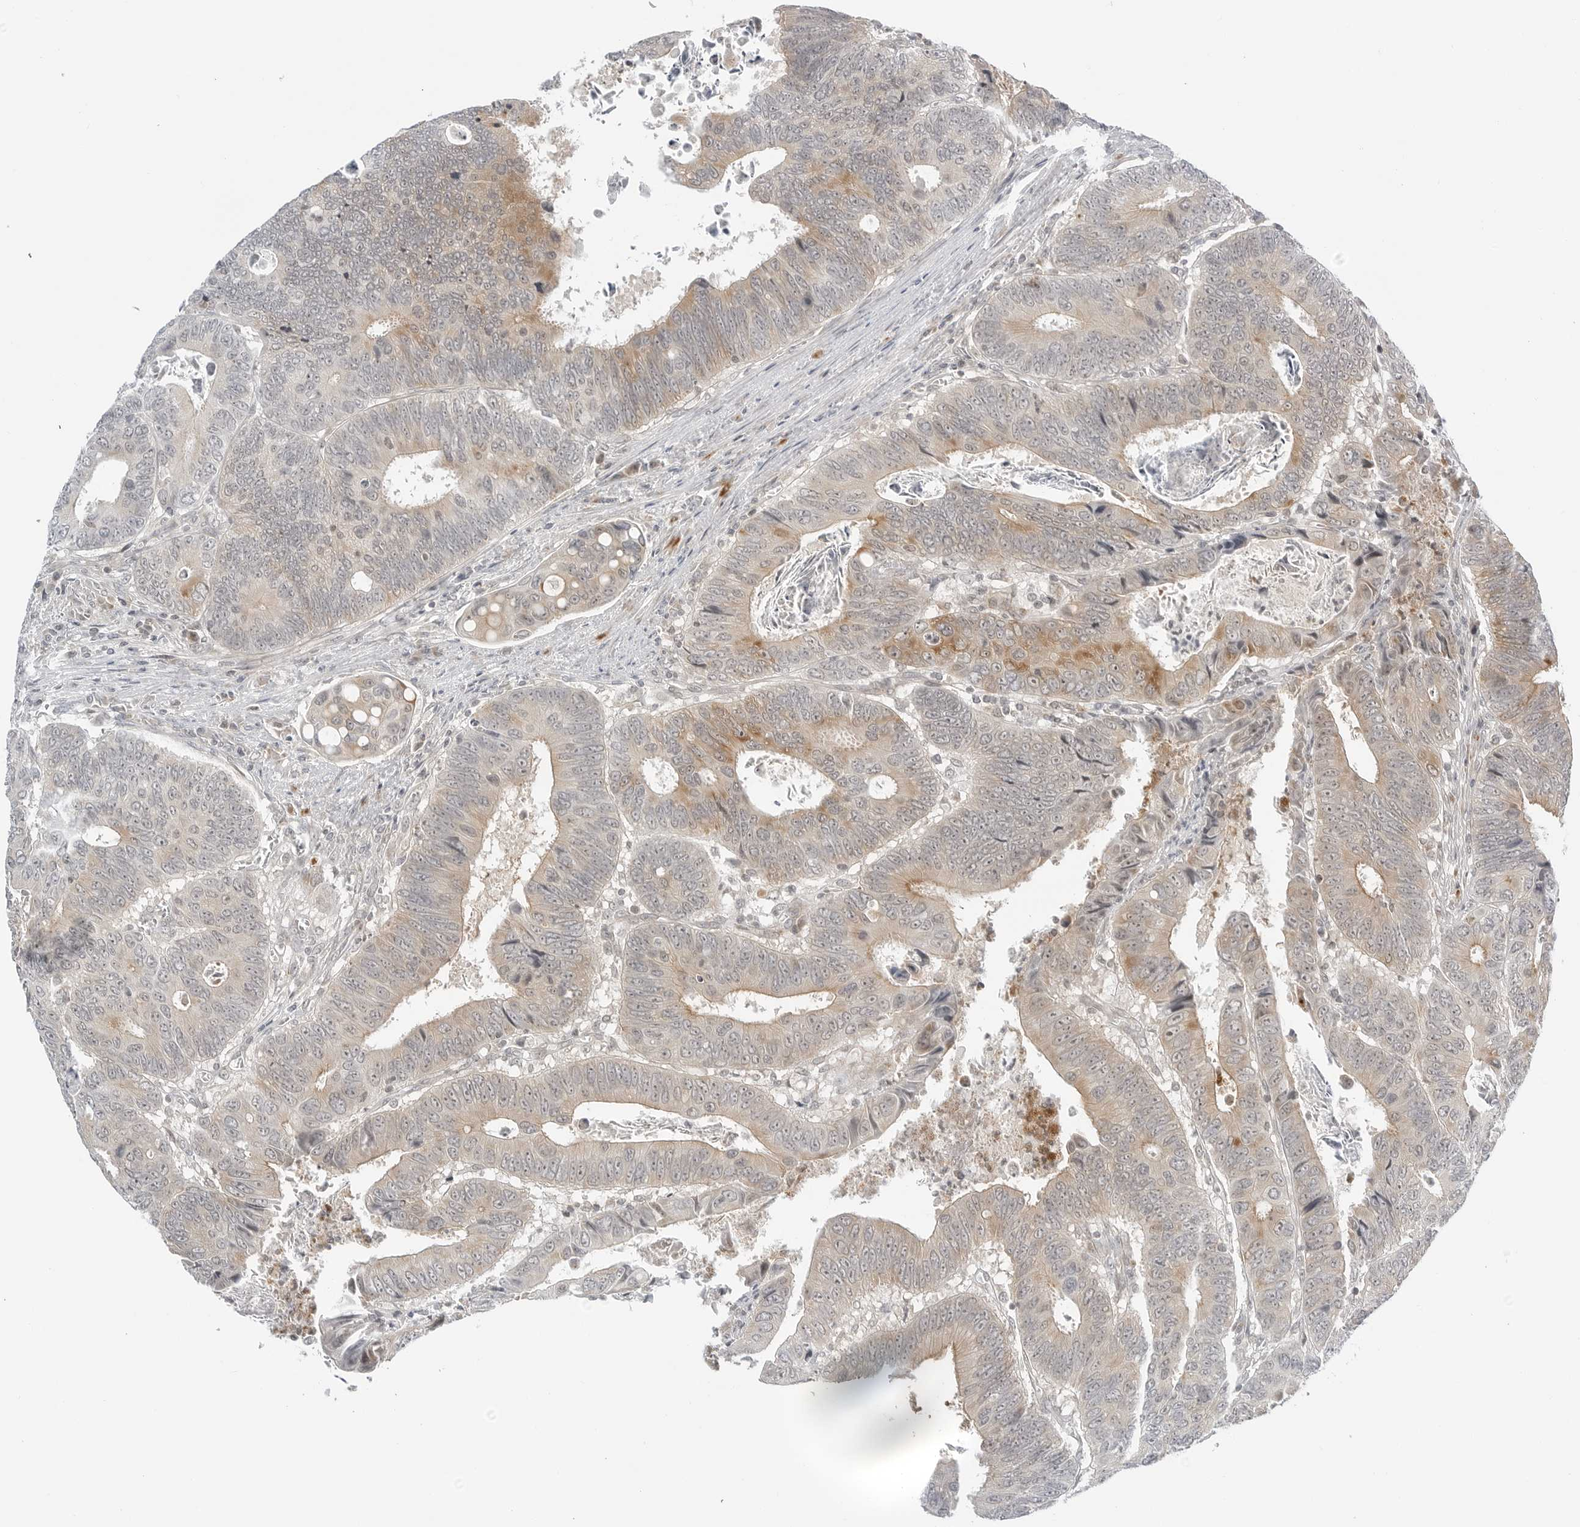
{"staining": {"intensity": "moderate", "quantity": "25%-75%", "location": "cytoplasmic/membranous"}, "tissue": "colorectal cancer", "cell_type": "Tumor cells", "image_type": "cancer", "snomed": [{"axis": "morphology", "description": "Adenocarcinoma, NOS"}, {"axis": "topography", "description": "Colon"}], "caption": "Human colorectal cancer (adenocarcinoma) stained for a protein (brown) reveals moderate cytoplasmic/membranous positive staining in about 25%-75% of tumor cells.", "gene": "PEX2", "patient": {"sex": "male", "age": 72}}